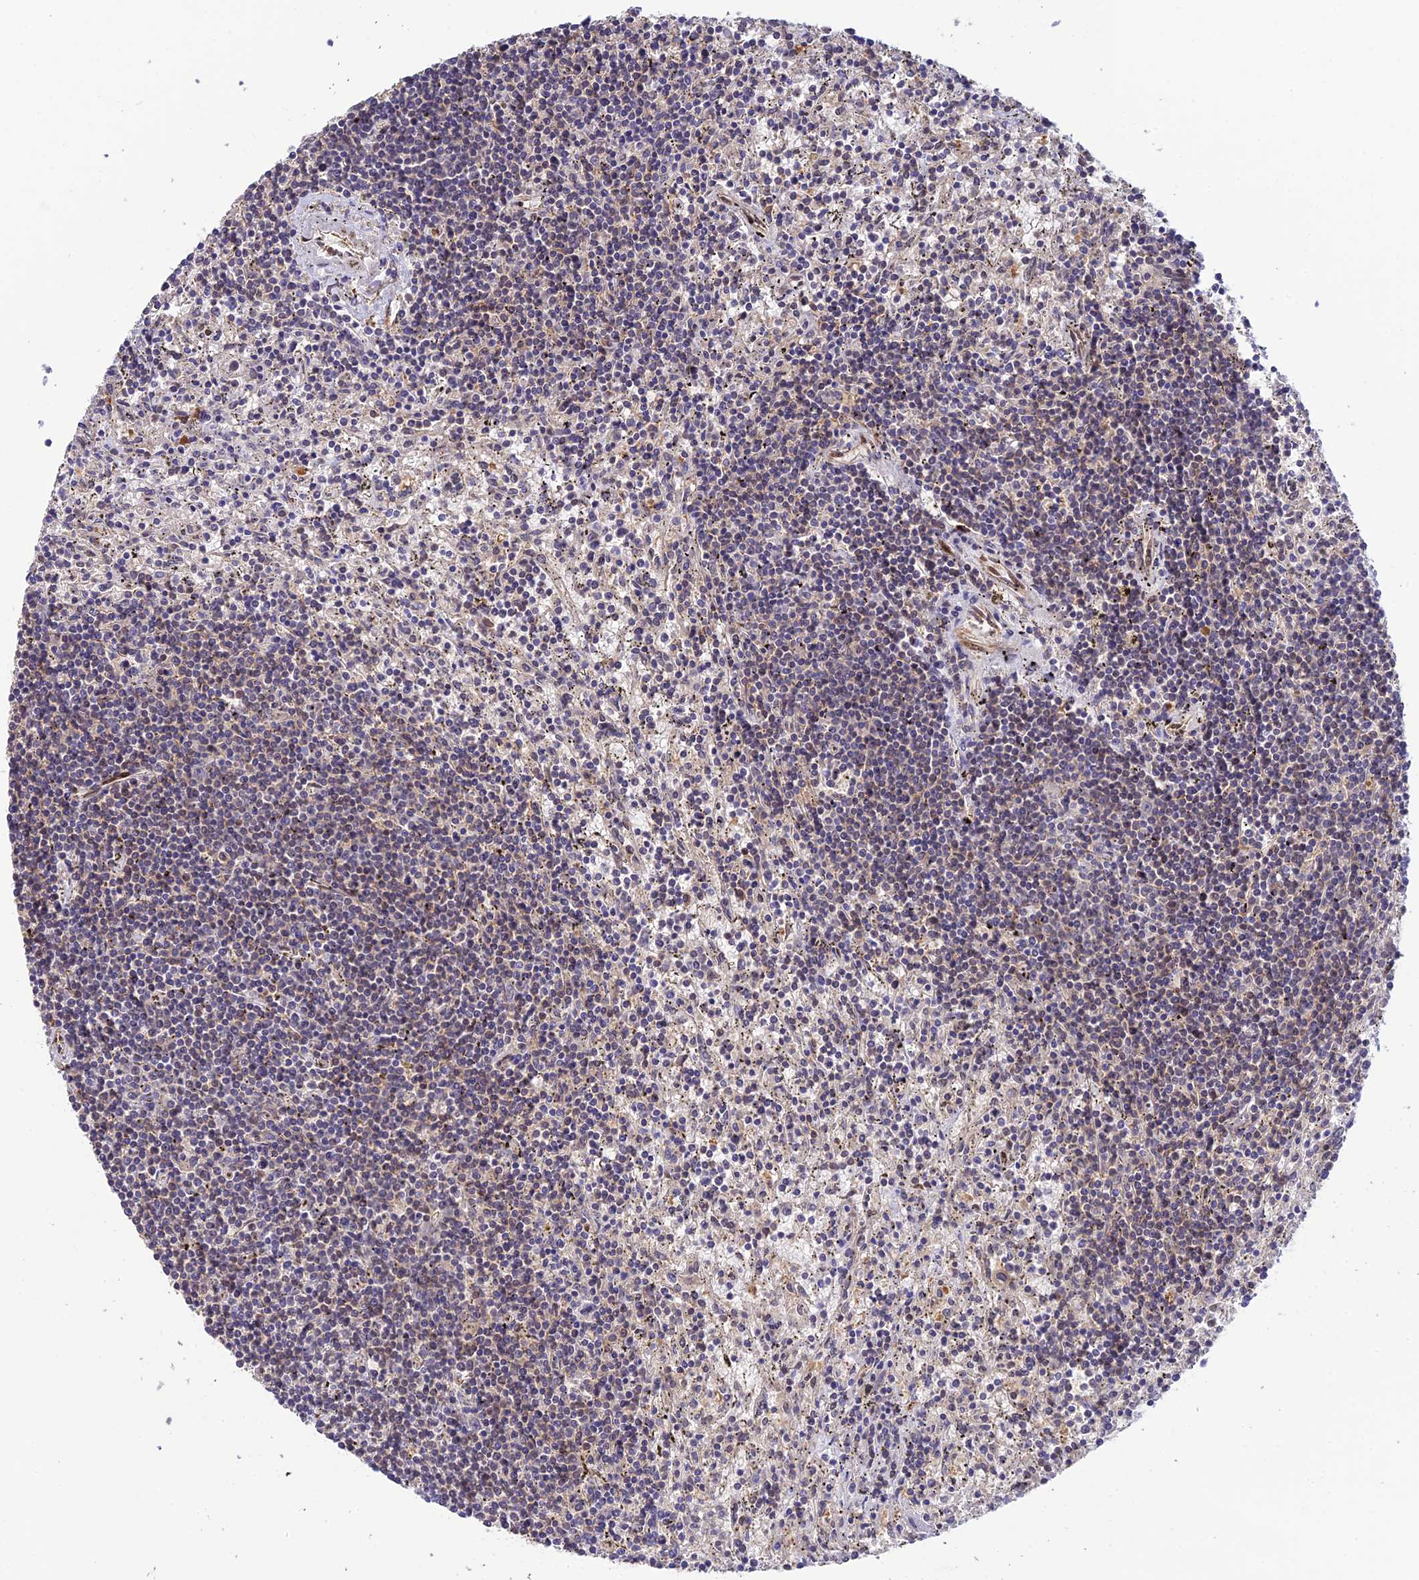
{"staining": {"intensity": "negative", "quantity": "none", "location": "none"}, "tissue": "lymphoma", "cell_type": "Tumor cells", "image_type": "cancer", "snomed": [{"axis": "morphology", "description": "Malignant lymphoma, non-Hodgkin's type, Low grade"}, {"axis": "topography", "description": "Spleen"}], "caption": "IHC image of malignant lymphoma, non-Hodgkin's type (low-grade) stained for a protein (brown), which displays no staining in tumor cells. (DAB (3,3'-diaminobenzidine) immunohistochemistry (IHC) with hematoxylin counter stain).", "gene": "P3H3", "patient": {"sex": "male", "age": 76}}